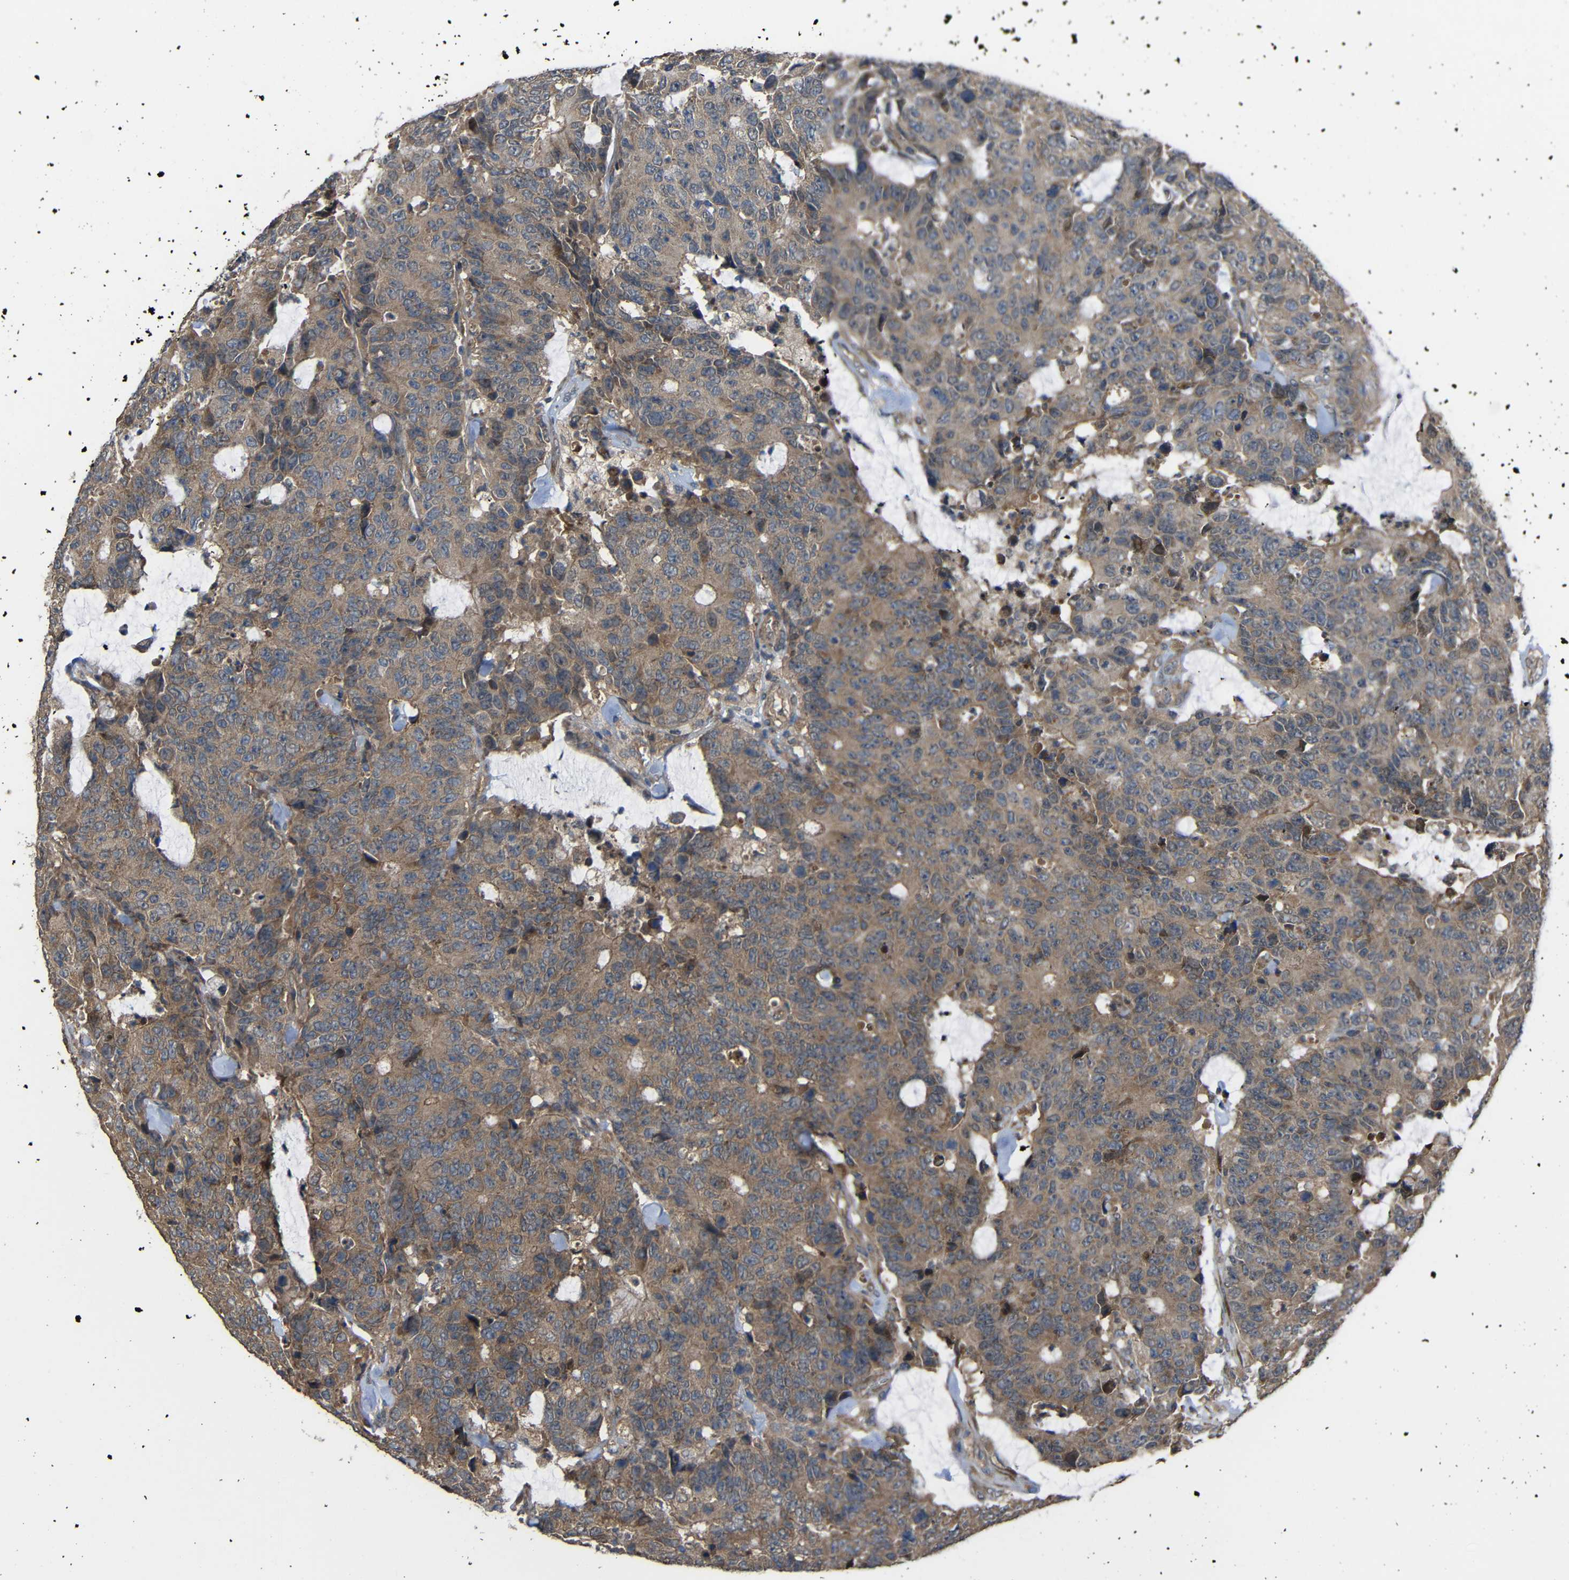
{"staining": {"intensity": "moderate", "quantity": ">75%", "location": "cytoplasmic/membranous"}, "tissue": "colorectal cancer", "cell_type": "Tumor cells", "image_type": "cancer", "snomed": [{"axis": "morphology", "description": "Adenocarcinoma, NOS"}, {"axis": "topography", "description": "Colon"}], "caption": "This is an image of immunohistochemistry staining of colorectal cancer, which shows moderate staining in the cytoplasmic/membranous of tumor cells.", "gene": "CHST9", "patient": {"sex": "female", "age": 86}}